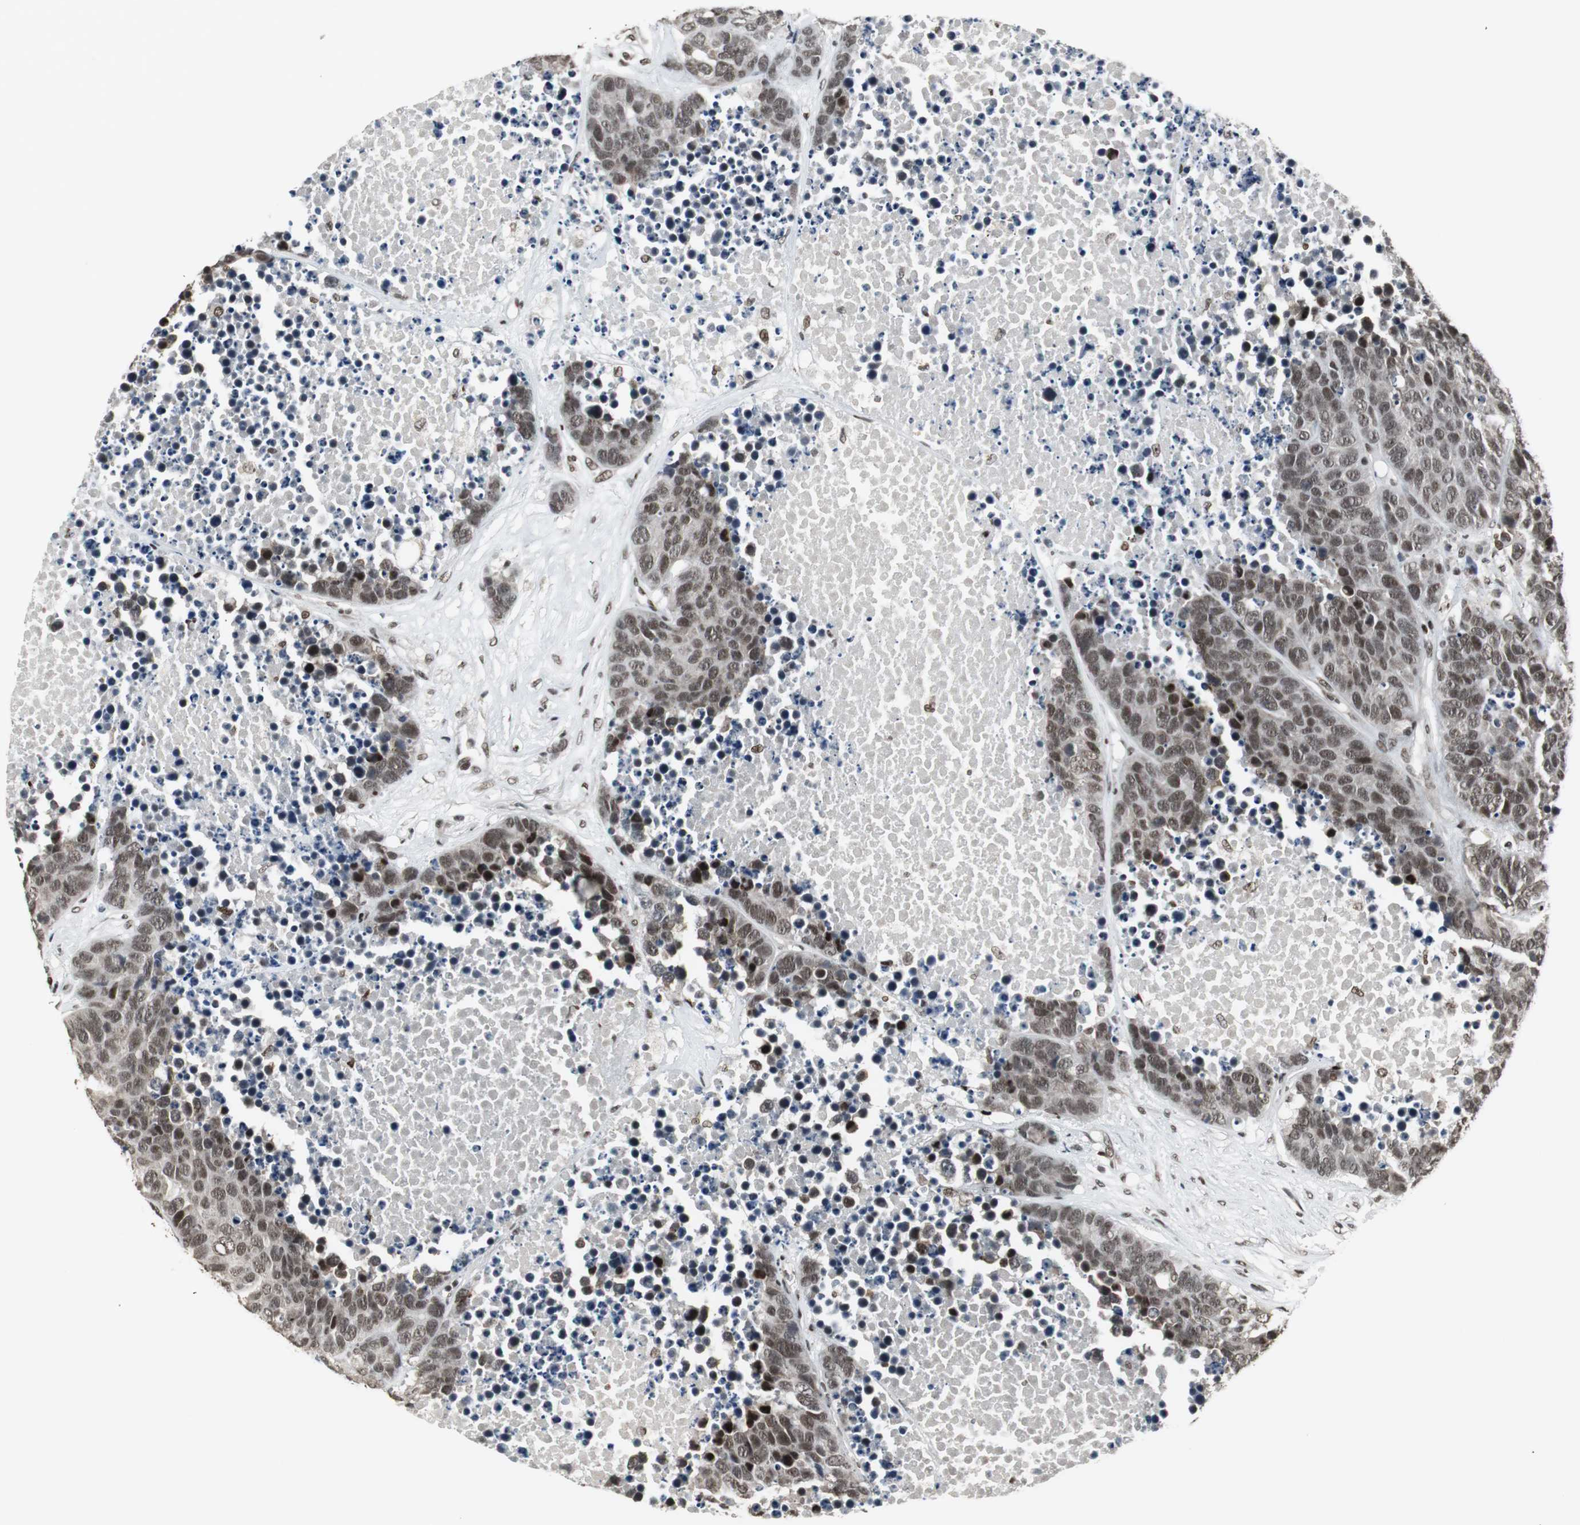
{"staining": {"intensity": "moderate", "quantity": ">75%", "location": "nuclear"}, "tissue": "carcinoid", "cell_type": "Tumor cells", "image_type": "cancer", "snomed": [{"axis": "morphology", "description": "Carcinoid, malignant, NOS"}, {"axis": "topography", "description": "Lung"}], "caption": "Immunohistochemical staining of human carcinoid exhibits moderate nuclear protein positivity in approximately >75% of tumor cells.", "gene": "TAF5", "patient": {"sex": "male", "age": 60}}